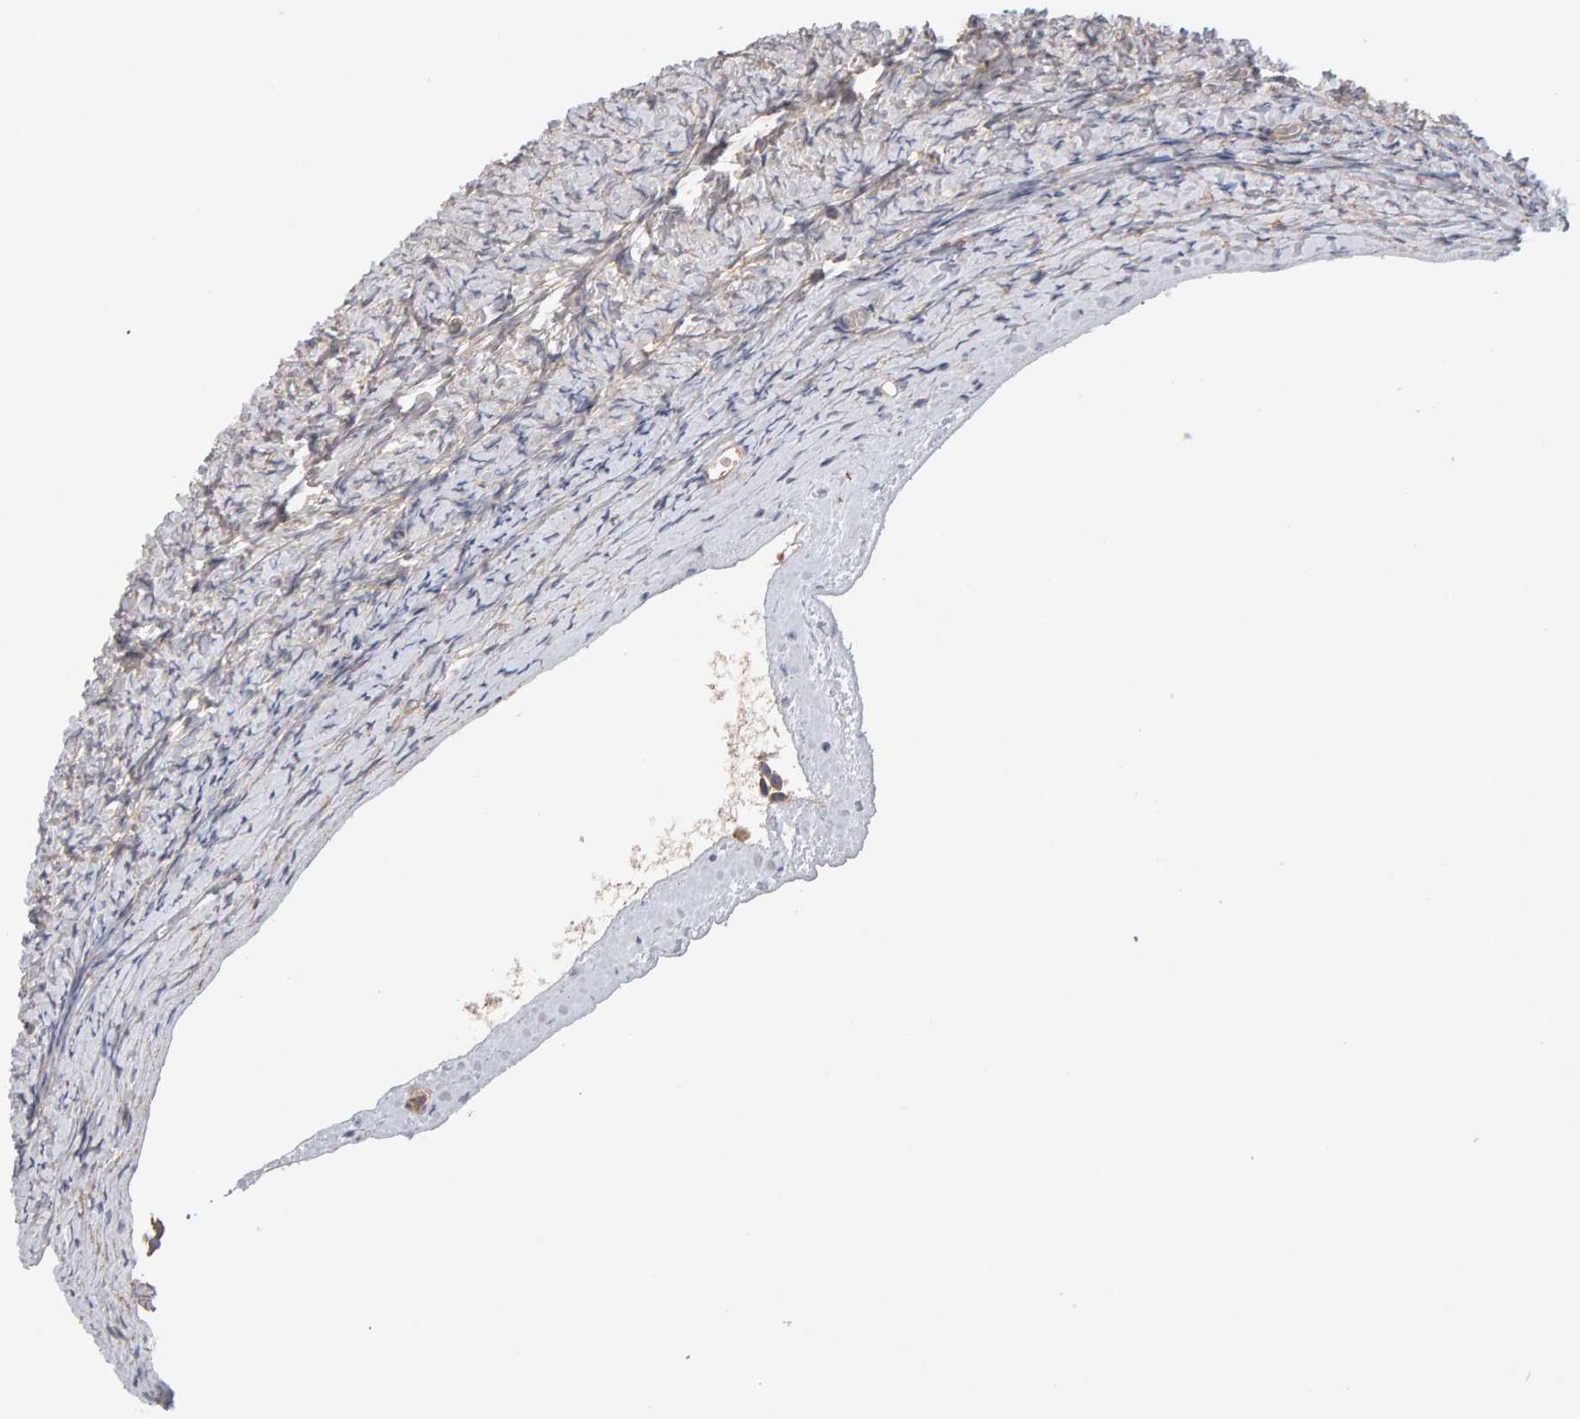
{"staining": {"intensity": "strong", "quantity": "<25%", "location": "cytoplasmic/membranous"}, "tissue": "ovary", "cell_type": "Ovarian stroma cells", "image_type": "normal", "snomed": [{"axis": "morphology", "description": "Normal tissue, NOS"}, {"axis": "topography", "description": "Ovary"}], "caption": "Strong cytoplasmic/membranous positivity for a protein is present in about <25% of ovarian stroma cells of benign ovary using IHC.", "gene": "RNF19A", "patient": {"sex": "female", "age": 27}}